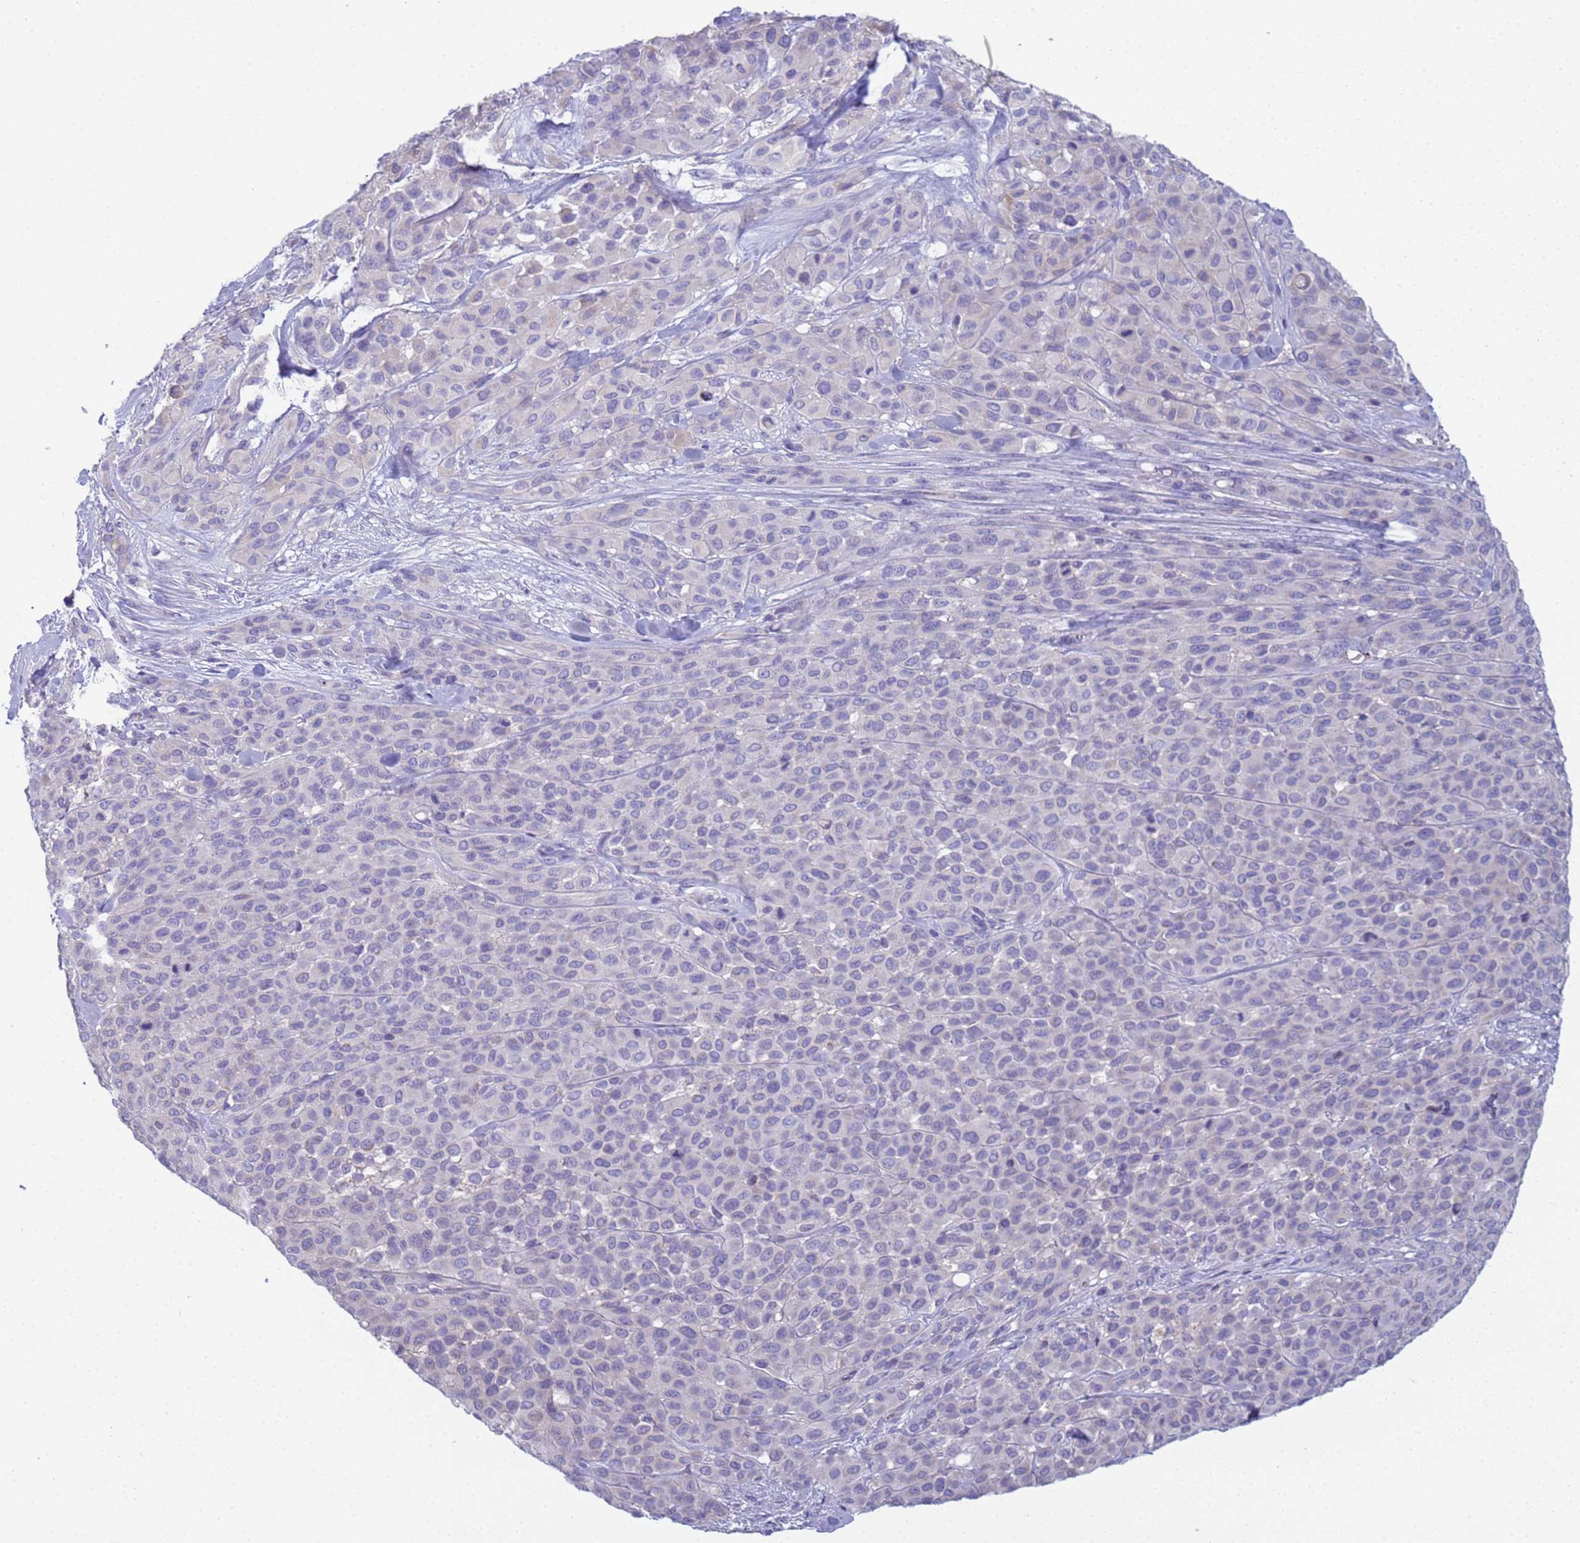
{"staining": {"intensity": "negative", "quantity": "none", "location": "none"}, "tissue": "melanoma", "cell_type": "Tumor cells", "image_type": "cancer", "snomed": [{"axis": "morphology", "description": "Malignant melanoma, Metastatic site"}, {"axis": "topography", "description": "Skin"}], "caption": "High magnification brightfield microscopy of malignant melanoma (metastatic site) stained with DAB (3,3'-diaminobenzidine) (brown) and counterstained with hematoxylin (blue): tumor cells show no significant positivity.", "gene": "CR1", "patient": {"sex": "female", "age": 81}}